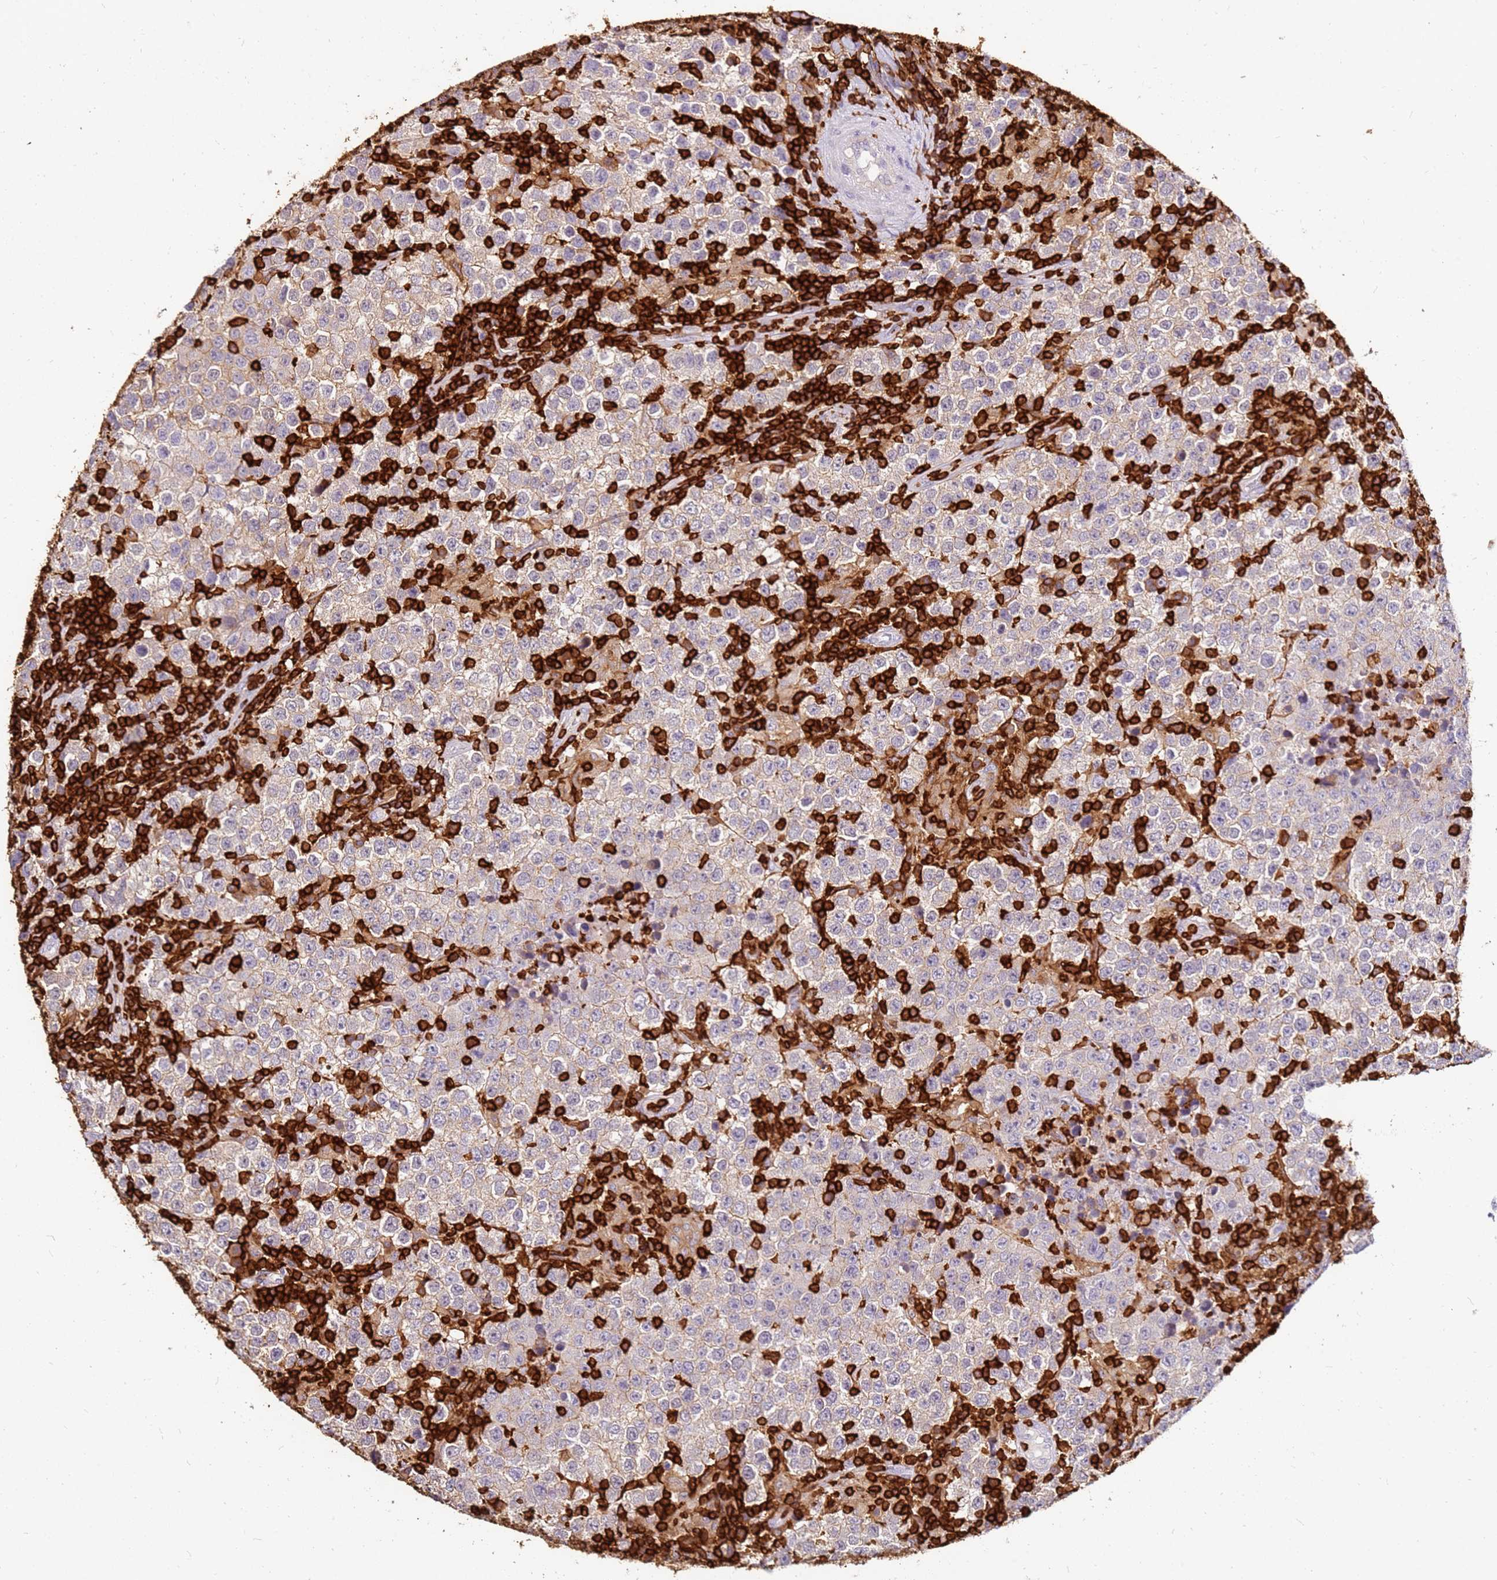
{"staining": {"intensity": "weak", "quantity": "<25%", "location": "cytoplasmic/membranous"}, "tissue": "testis cancer", "cell_type": "Tumor cells", "image_type": "cancer", "snomed": [{"axis": "morphology", "description": "Seminoma, NOS"}, {"axis": "morphology", "description": "Carcinoma, Embryonal, NOS"}, {"axis": "topography", "description": "Testis"}], "caption": "Immunohistochemical staining of testis cancer displays no significant expression in tumor cells. Nuclei are stained in blue.", "gene": "CORO1A", "patient": {"sex": "male", "age": 41}}